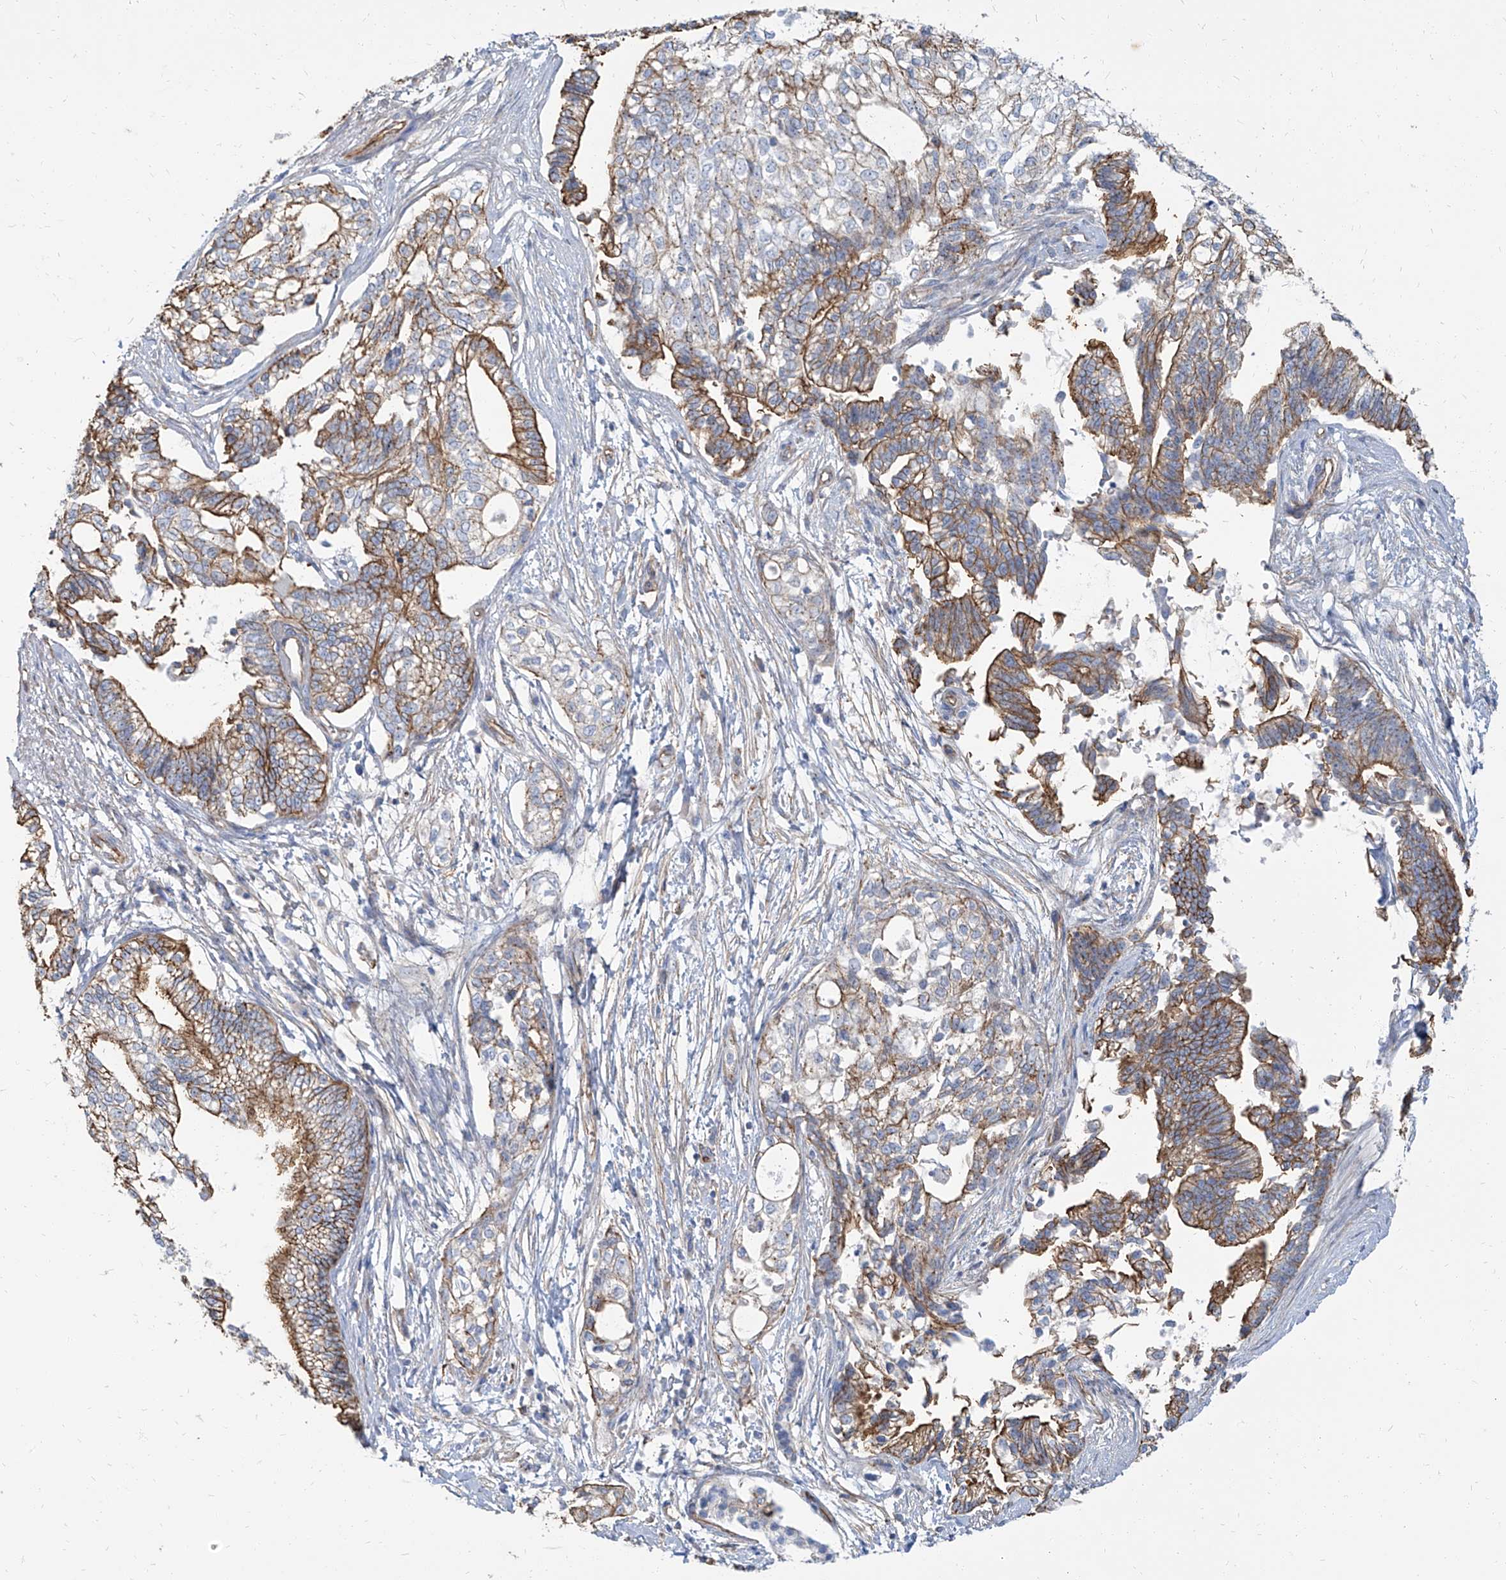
{"staining": {"intensity": "strong", "quantity": ">75%", "location": "cytoplasmic/membranous"}, "tissue": "pancreatic cancer", "cell_type": "Tumor cells", "image_type": "cancer", "snomed": [{"axis": "morphology", "description": "Adenocarcinoma, NOS"}, {"axis": "topography", "description": "Pancreas"}], "caption": "Immunohistochemistry histopathology image of neoplastic tissue: pancreatic cancer stained using IHC displays high levels of strong protein expression localized specifically in the cytoplasmic/membranous of tumor cells, appearing as a cytoplasmic/membranous brown color.", "gene": "TXLNB", "patient": {"sex": "male", "age": 72}}